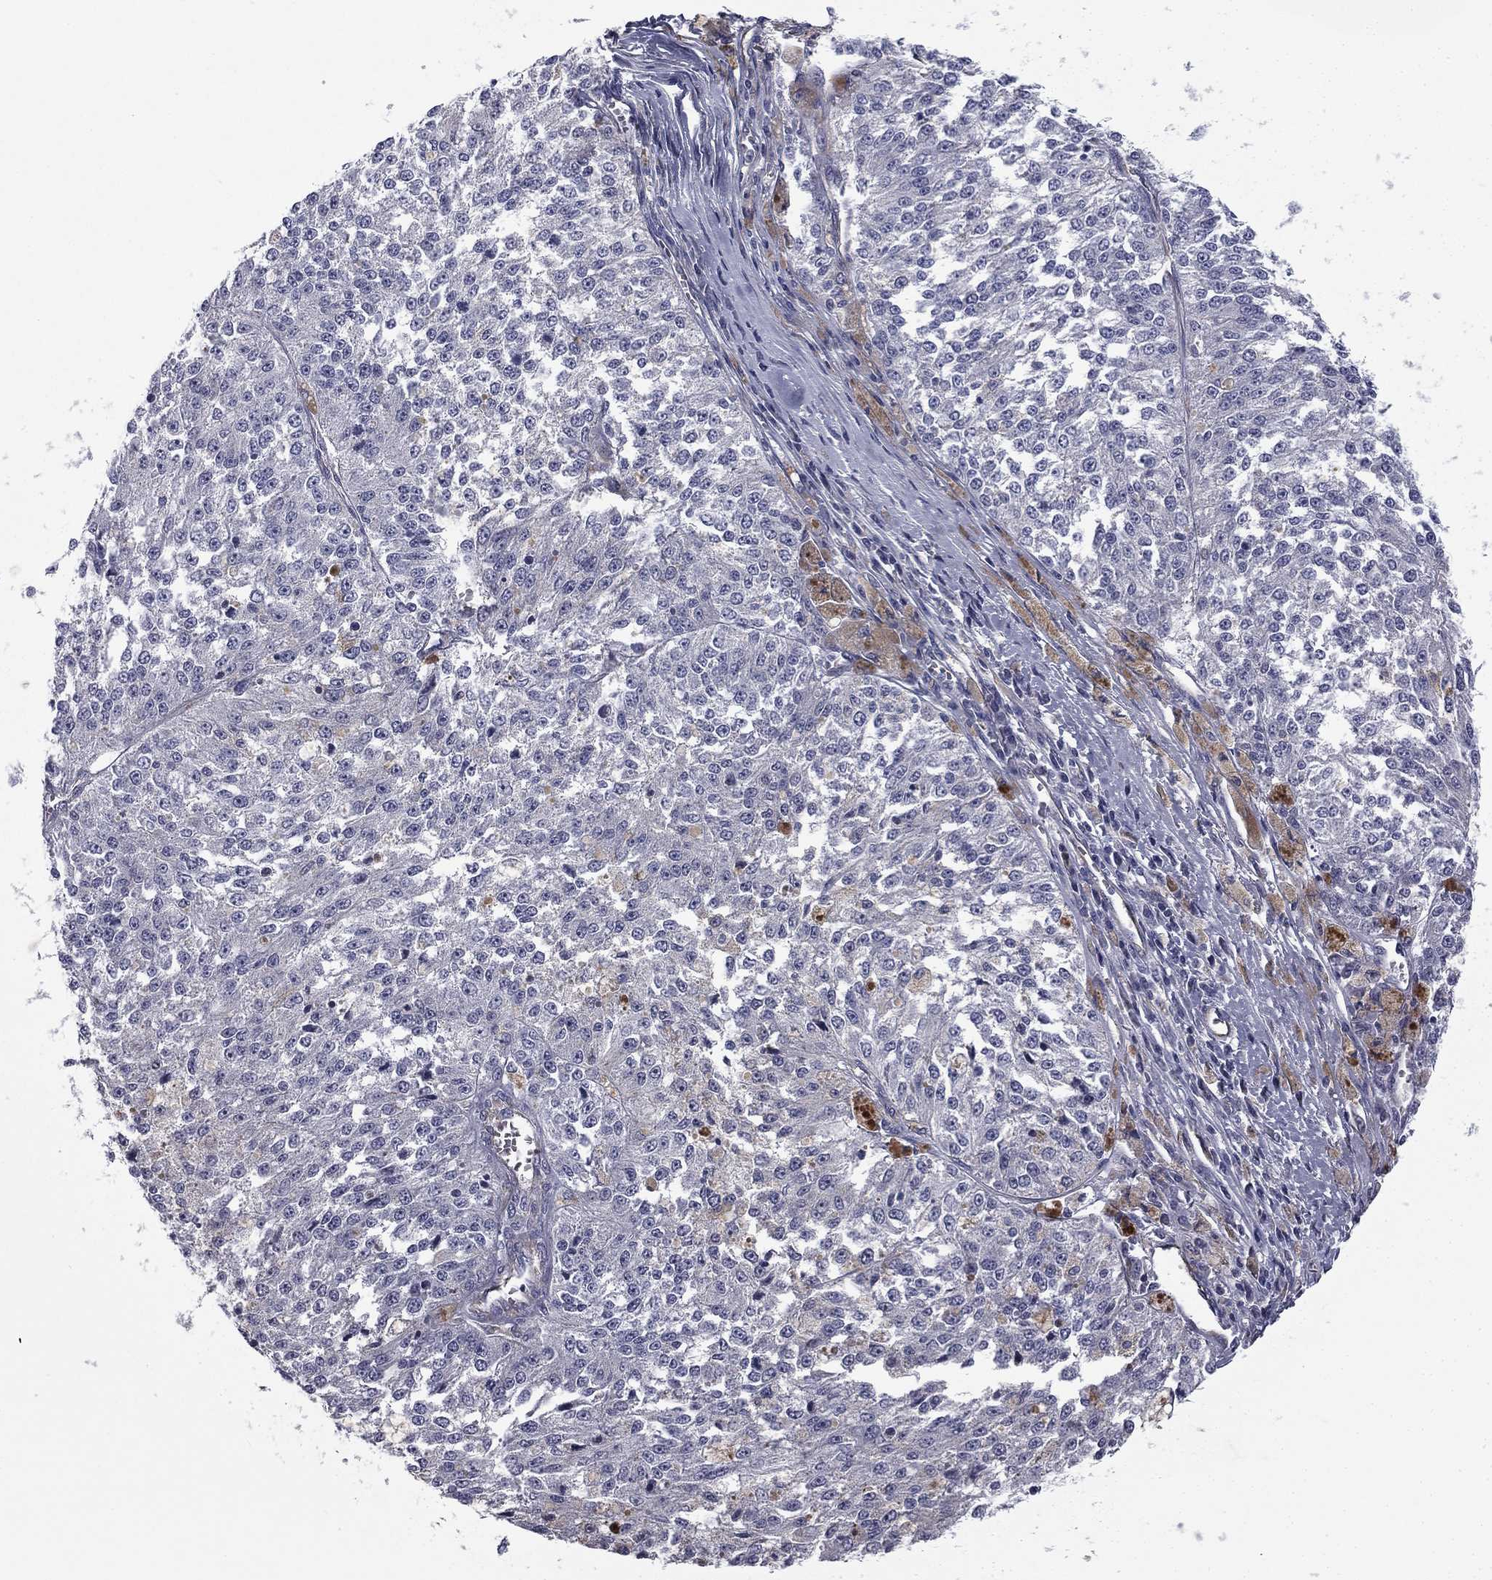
{"staining": {"intensity": "negative", "quantity": "none", "location": "none"}, "tissue": "melanoma", "cell_type": "Tumor cells", "image_type": "cancer", "snomed": [{"axis": "morphology", "description": "Malignant melanoma, Metastatic site"}, {"axis": "topography", "description": "Lymph node"}], "caption": "This is an IHC image of malignant melanoma (metastatic site). There is no positivity in tumor cells.", "gene": "SCUBE1", "patient": {"sex": "female", "age": 64}}